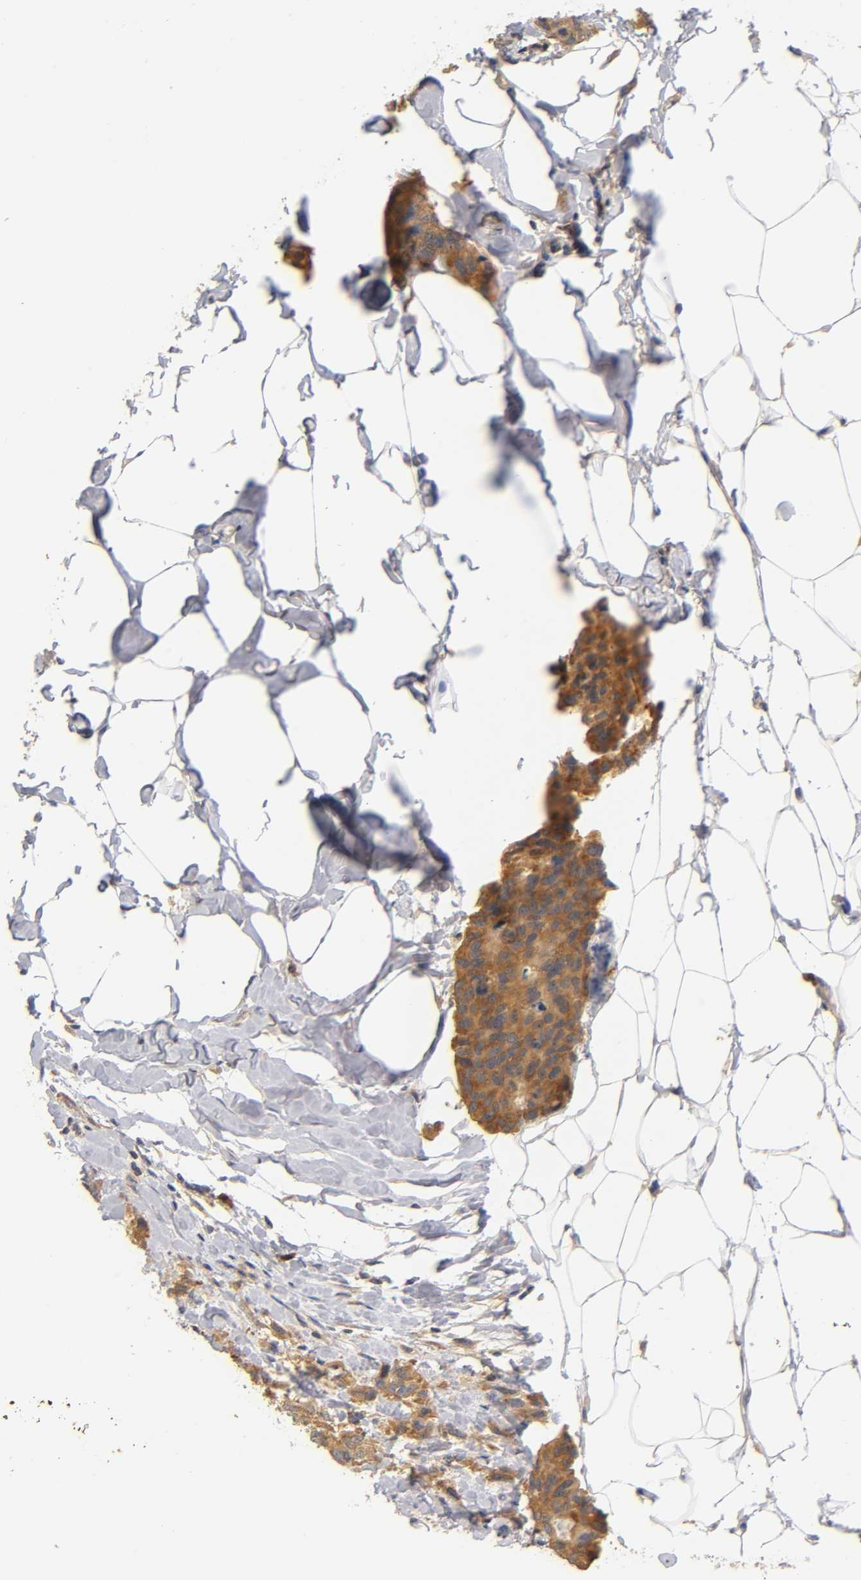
{"staining": {"intensity": "moderate", "quantity": ">75%", "location": "cytoplasmic/membranous"}, "tissue": "breast cancer", "cell_type": "Tumor cells", "image_type": "cancer", "snomed": [{"axis": "morphology", "description": "Normal tissue, NOS"}, {"axis": "morphology", "description": "Duct carcinoma"}, {"axis": "topography", "description": "Breast"}], "caption": "IHC photomicrograph of neoplastic tissue: invasive ductal carcinoma (breast) stained using immunohistochemistry (IHC) demonstrates medium levels of moderate protein expression localized specifically in the cytoplasmic/membranous of tumor cells, appearing as a cytoplasmic/membranous brown color.", "gene": "RPS29", "patient": {"sex": "female", "age": 50}}